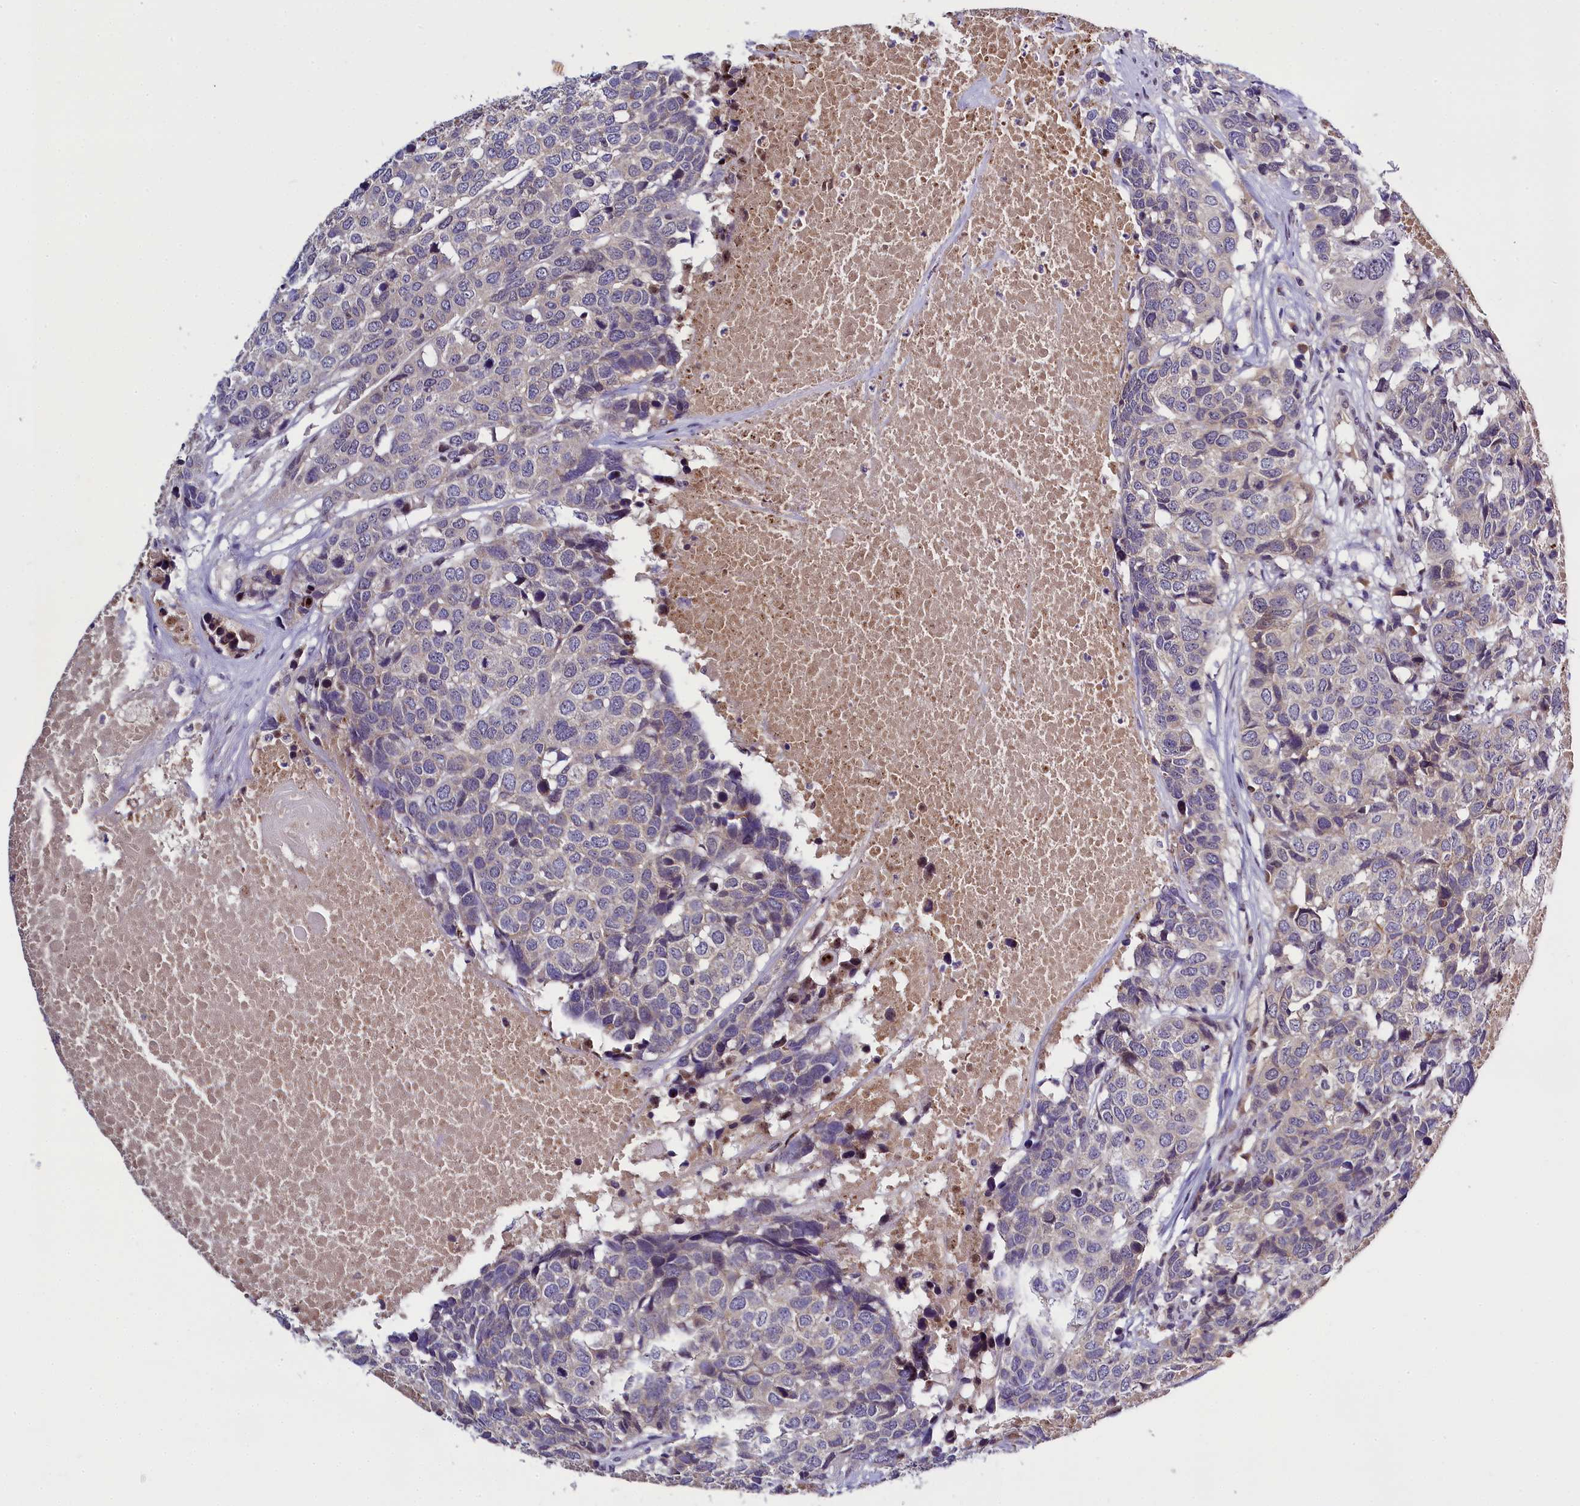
{"staining": {"intensity": "negative", "quantity": "none", "location": "none"}, "tissue": "head and neck cancer", "cell_type": "Tumor cells", "image_type": "cancer", "snomed": [{"axis": "morphology", "description": "Squamous cell carcinoma, NOS"}, {"axis": "topography", "description": "Head-Neck"}], "caption": "Human head and neck cancer (squamous cell carcinoma) stained for a protein using immunohistochemistry exhibits no expression in tumor cells.", "gene": "ENKD1", "patient": {"sex": "male", "age": 66}}